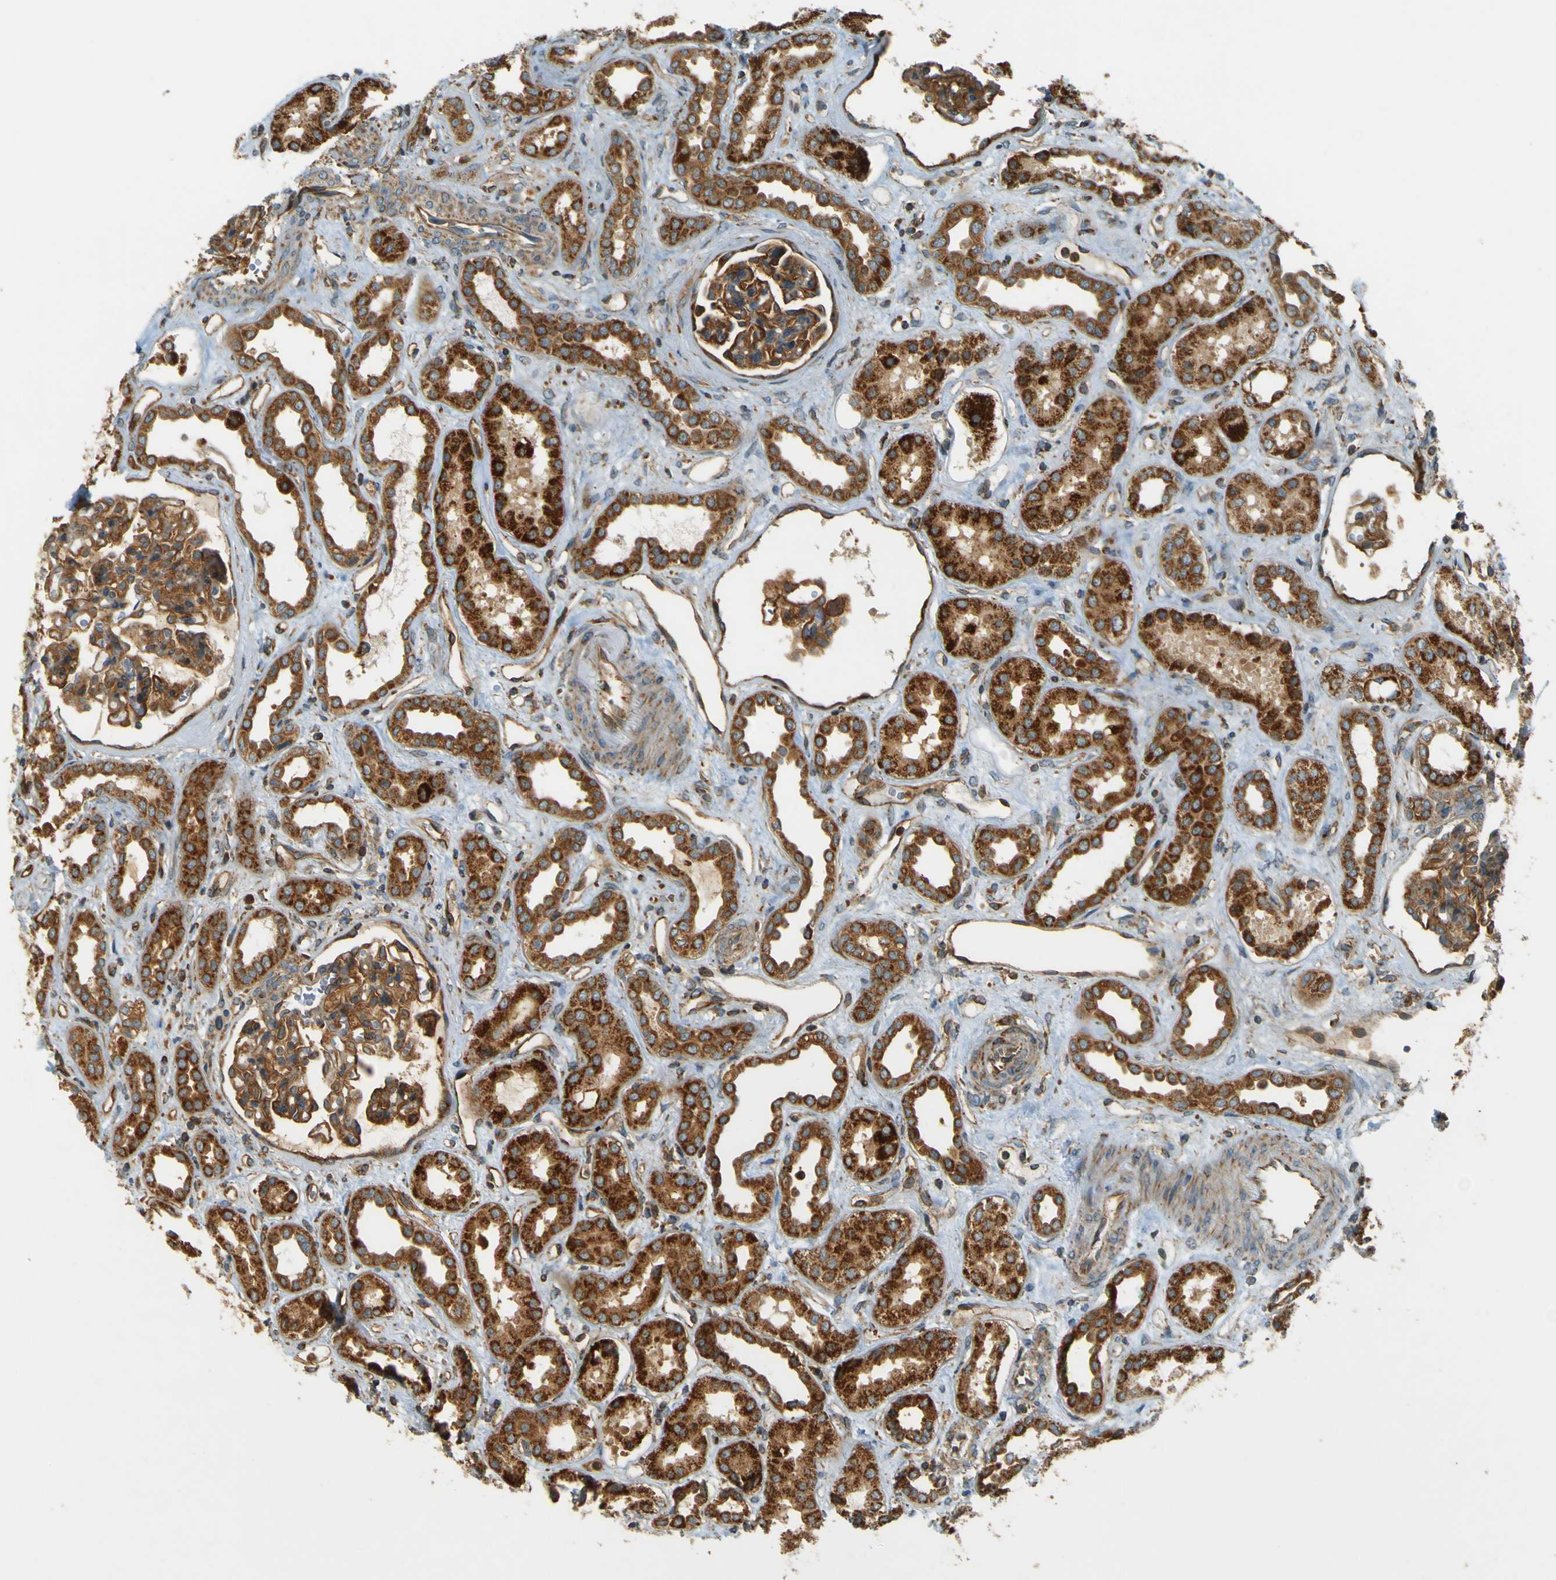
{"staining": {"intensity": "moderate", "quantity": ">75%", "location": "cytoplasmic/membranous"}, "tissue": "kidney", "cell_type": "Cells in glomeruli", "image_type": "normal", "snomed": [{"axis": "morphology", "description": "Normal tissue, NOS"}, {"axis": "topography", "description": "Kidney"}], "caption": "This is a histology image of IHC staining of normal kidney, which shows moderate positivity in the cytoplasmic/membranous of cells in glomeruli.", "gene": "DNAJC5", "patient": {"sex": "male", "age": 59}}